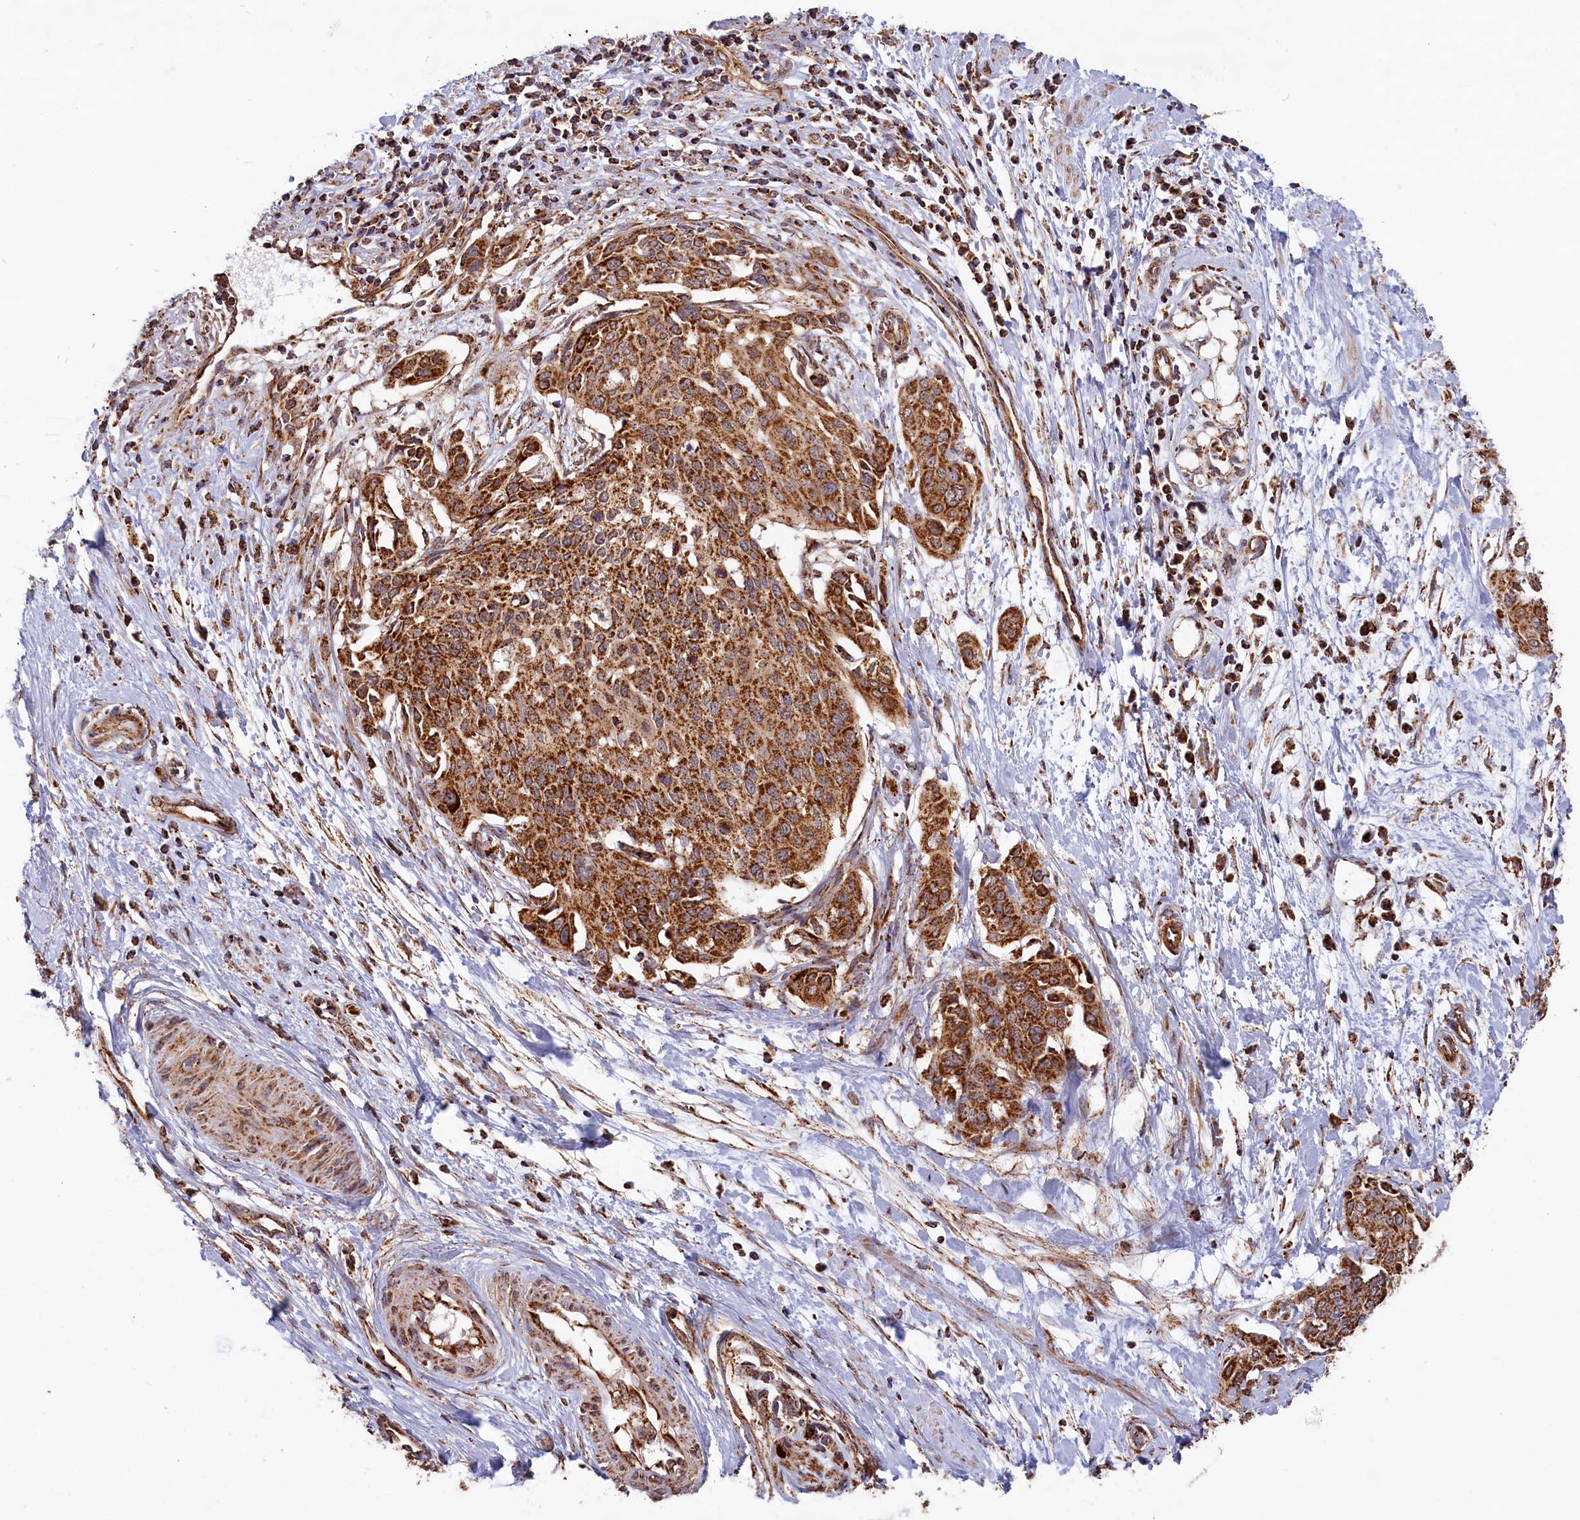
{"staining": {"intensity": "strong", "quantity": ">75%", "location": "cytoplasmic/membranous"}, "tissue": "cervical cancer", "cell_type": "Tumor cells", "image_type": "cancer", "snomed": [{"axis": "morphology", "description": "Squamous cell carcinoma, NOS"}, {"axis": "topography", "description": "Cervix"}], "caption": "Immunohistochemical staining of cervical cancer shows high levels of strong cytoplasmic/membranous protein expression in approximately >75% of tumor cells. (DAB = brown stain, brightfield microscopy at high magnification).", "gene": "MACROD1", "patient": {"sex": "female", "age": 44}}